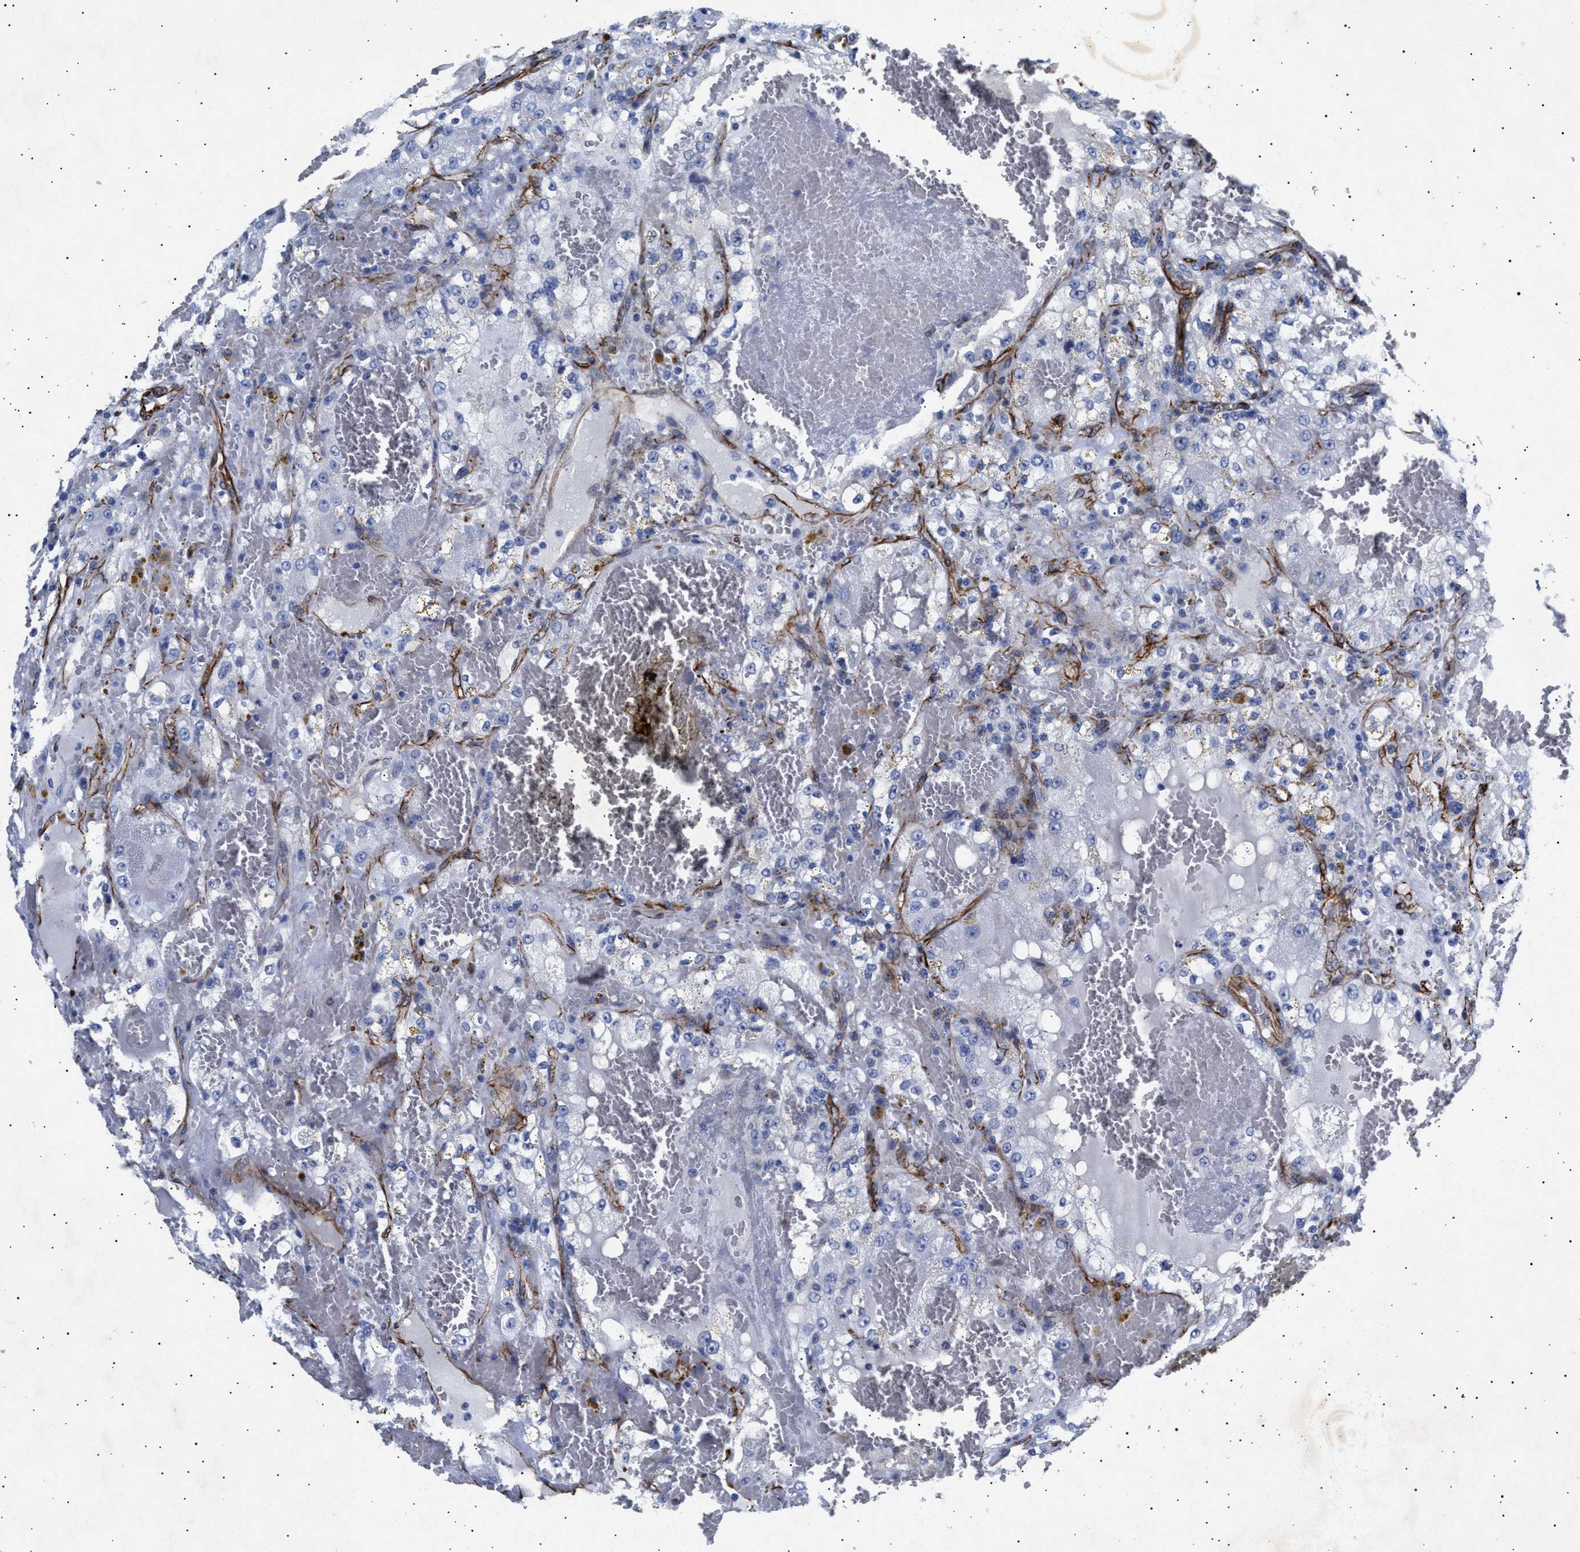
{"staining": {"intensity": "negative", "quantity": "none", "location": "none"}, "tissue": "renal cancer", "cell_type": "Tumor cells", "image_type": "cancer", "snomed": [{"axis": "morphology", "description": "Normal tissue, NOS"}, {"axis": "morphology", "description": "Adenocarcinoma, NOS"}, {"axis": "topography", "description": "Kidney"}], "caption": "This is an immunohistochemistry (IHC) micrograph of renal cancer (adenocarcinoma). There is no staining in tumor cells.", "gene": "OLFML2A", "patient": {"sex": "male", "age": 61}}